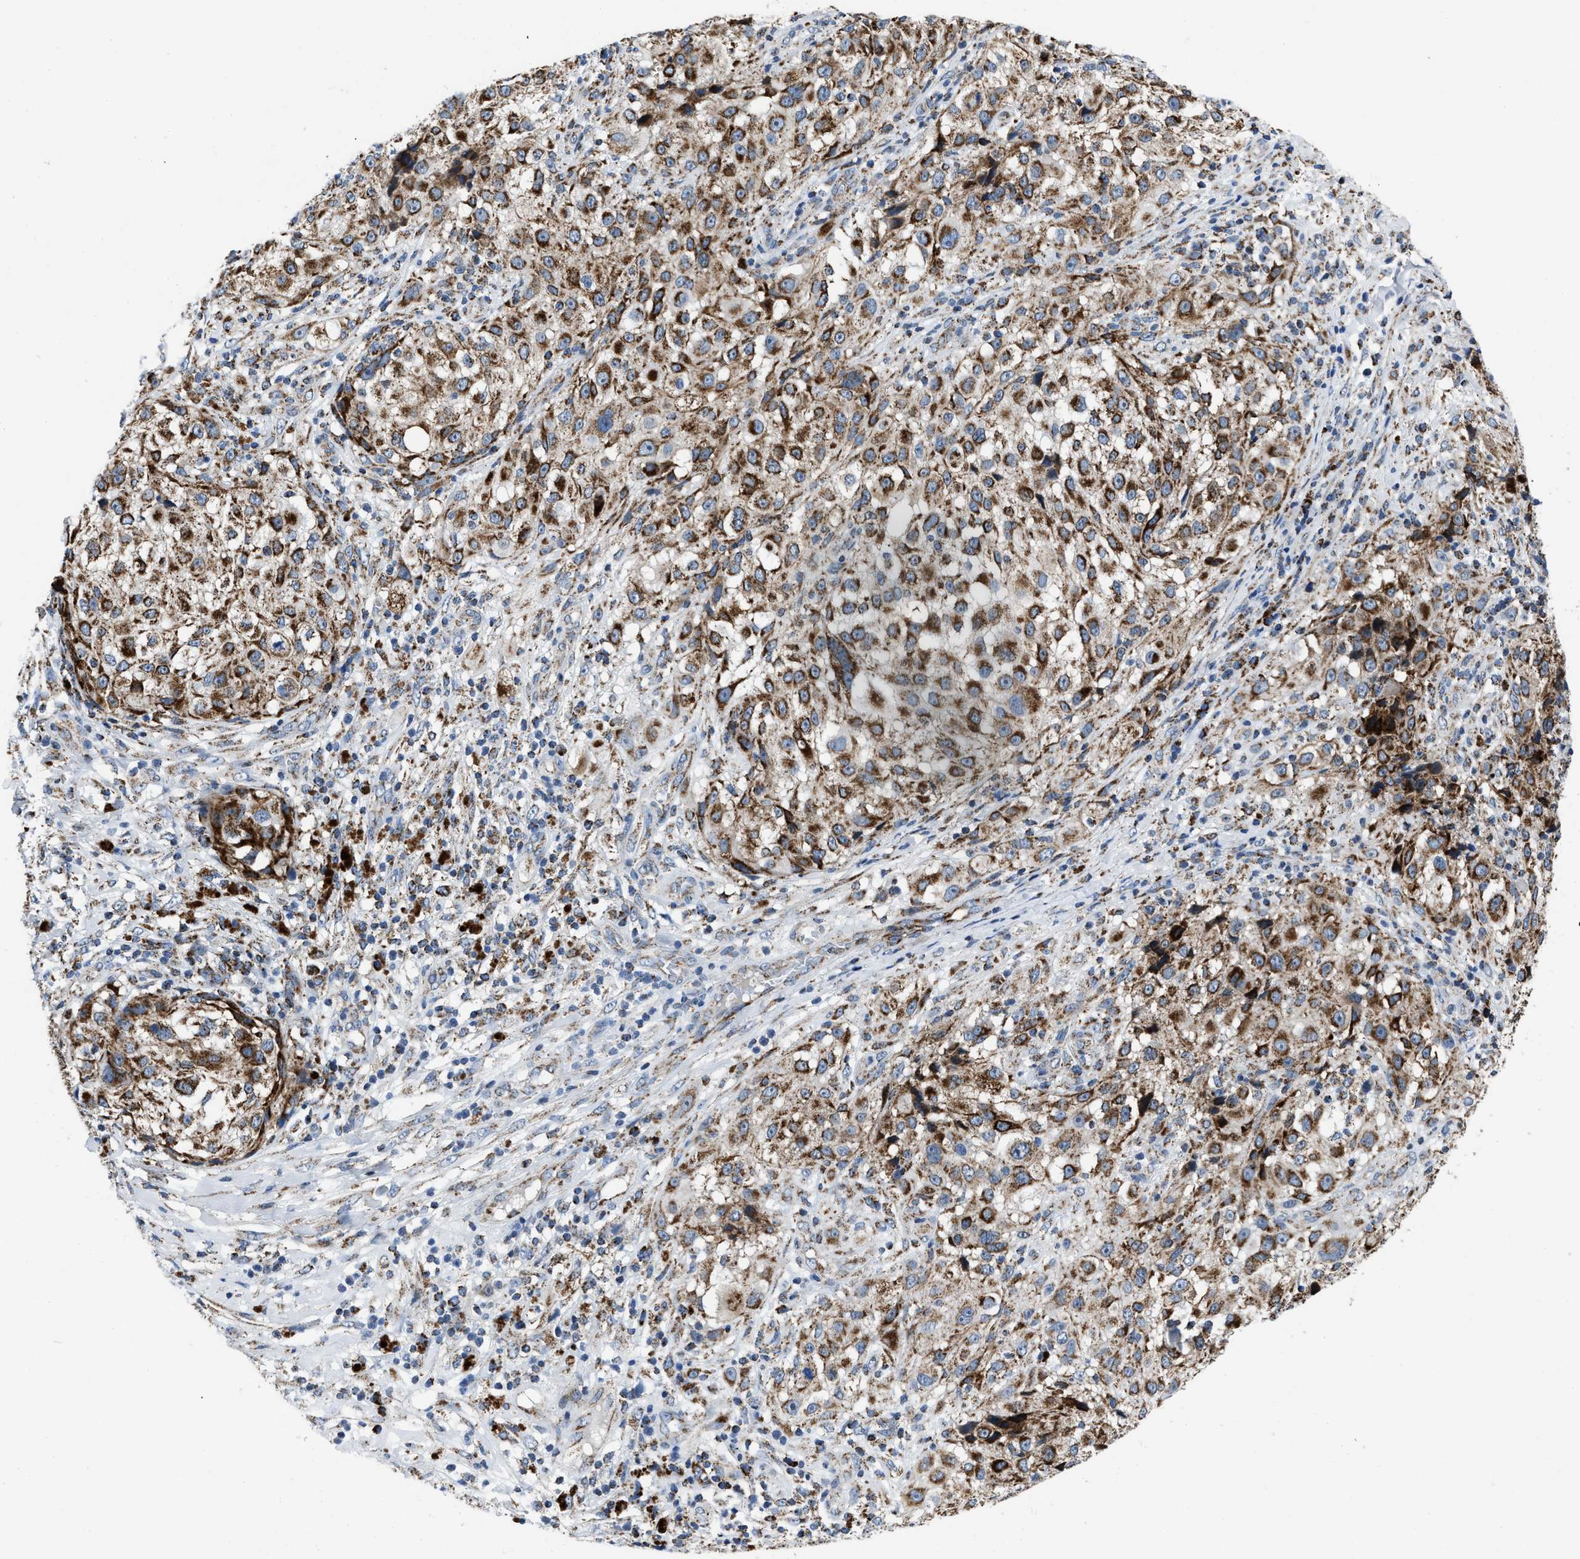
{"staining": {"intensity": "strong", "quantity": ">75%", "location": "cytoplasmic/membranous"}, "tissue": "melanoma", "cell_type": "Tumor cells", "image_type": "cancer", "snomed": [{"axis": "morphology", "description": "Necrosis, NOS"}, {"axis": "morphology", "description": "Malignant melanoma, NOS"}, {"axis": "topography", "description": "Skin"}], "caption": "IHC of malignant melanoma demonstrates high levels of strong cytoplasmic/membranous expression in about >75% of tumor cells.", "gene": "NSD3", "patient": {"sex": "female", "age": 87}}